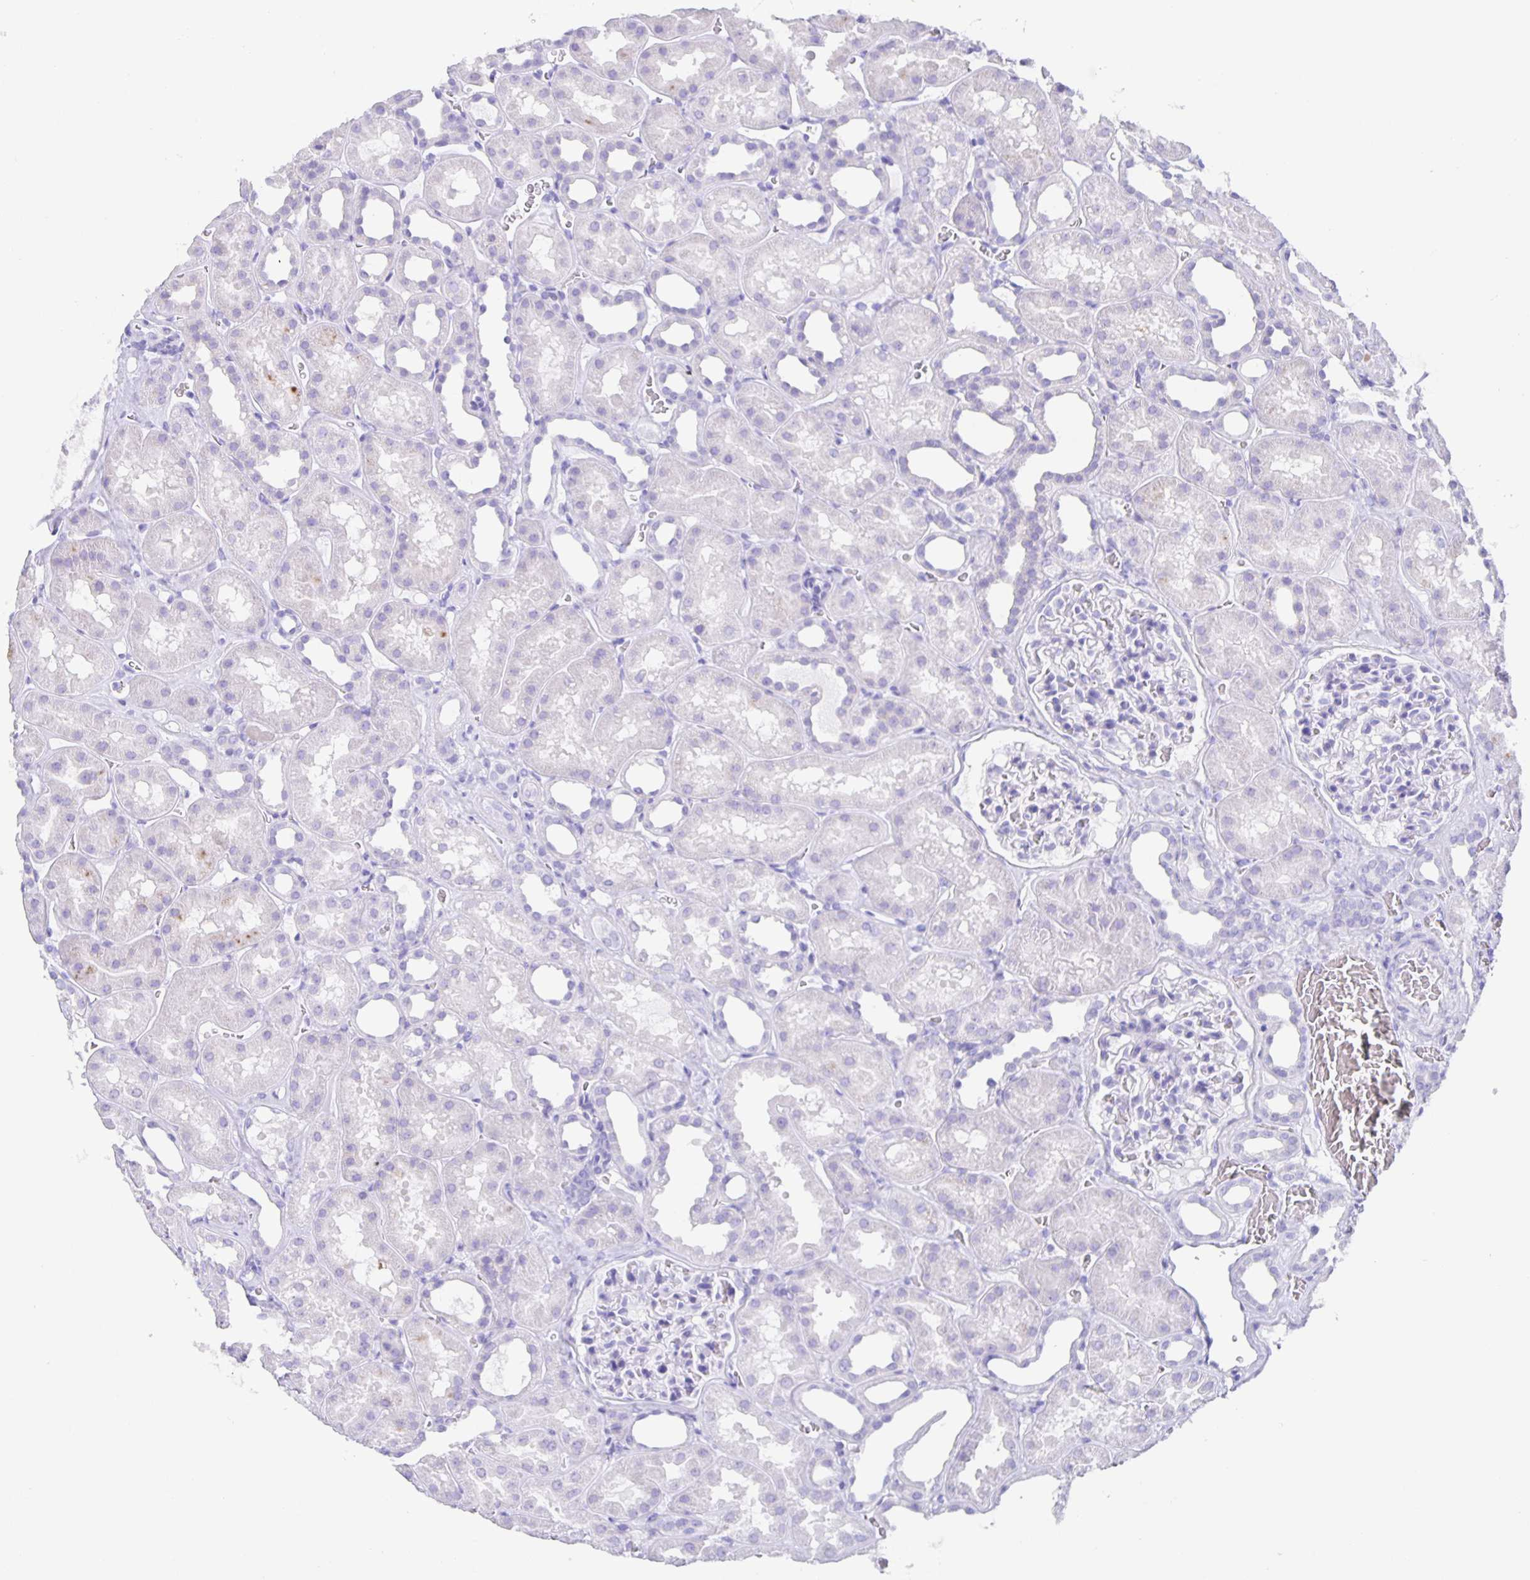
{"staining": {"intensity": "negative", "quantity": "none", "location": "none"}, "tissue": "kidney", "cell_type": "Cells in glomeruli", "image_type": "normal", "snomed": [{"axis": "morphology", "description": "Normal tissue, NOS"}, {"axis": "topography", "description": "Kidney"}], "caption": "Micrograph shows no significant protein expression in cells in glomeruli of benign kidney.", "gene": "GUCA2A", "patient": {"sex": "female", "age": 41}}